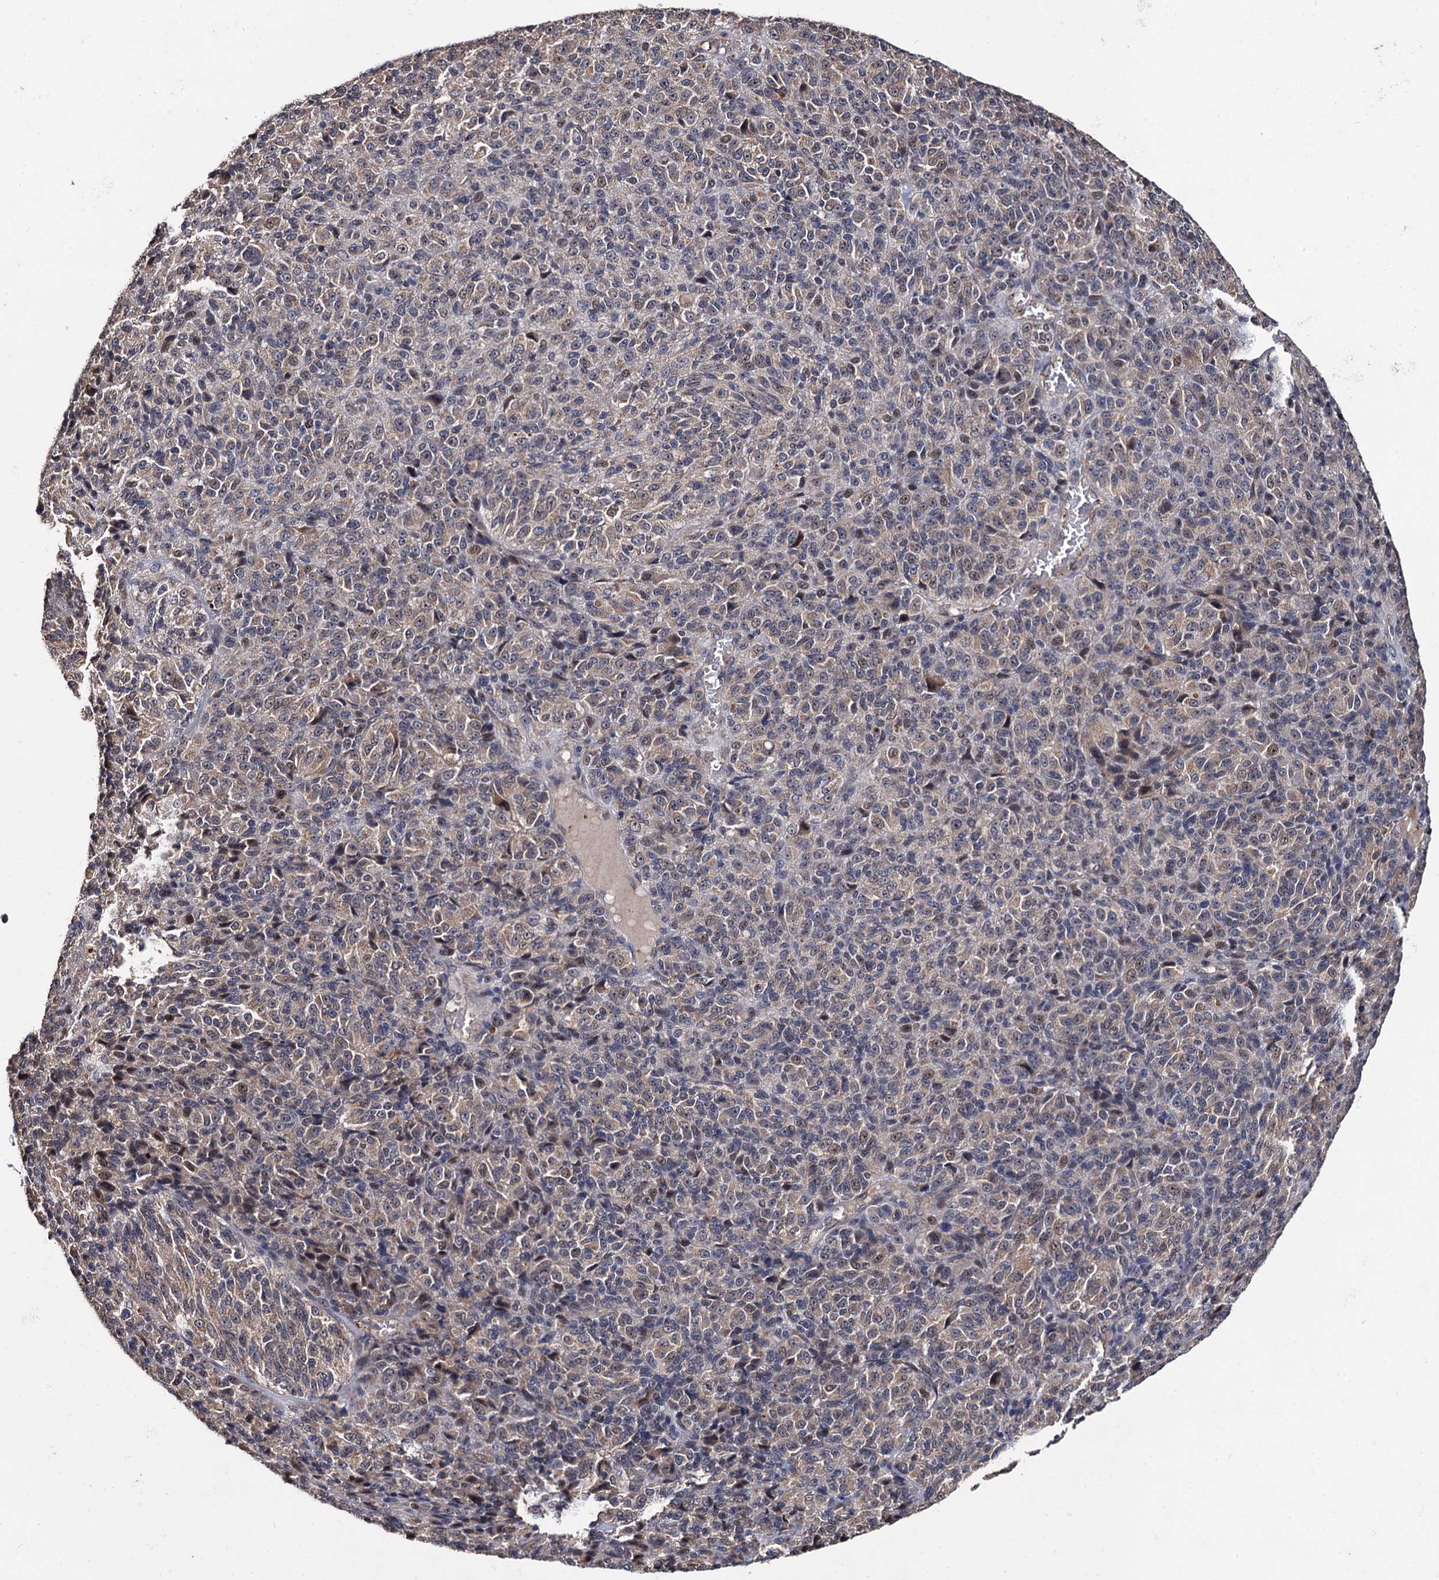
{"staining": {"intensity": "weak", "quantity": "<25%", "location": "cytoplasmic/membranous"}, "tissue": "melanoma", "cell_type": "Tumor cells", "image_type": "cancer", "snomed": [{"axis": "morphology", "description": "Malignant melanoma, Metastatic site"}, {"axis": "topography", "description": "Brain"}], "caption": "This is an immunohistochemistry micrograph of human malignant melanoma (metastatic site). There is no expression in tumor cells.", "gene": "LRRC63", "patient": {"sex": "female", "age": 56}}